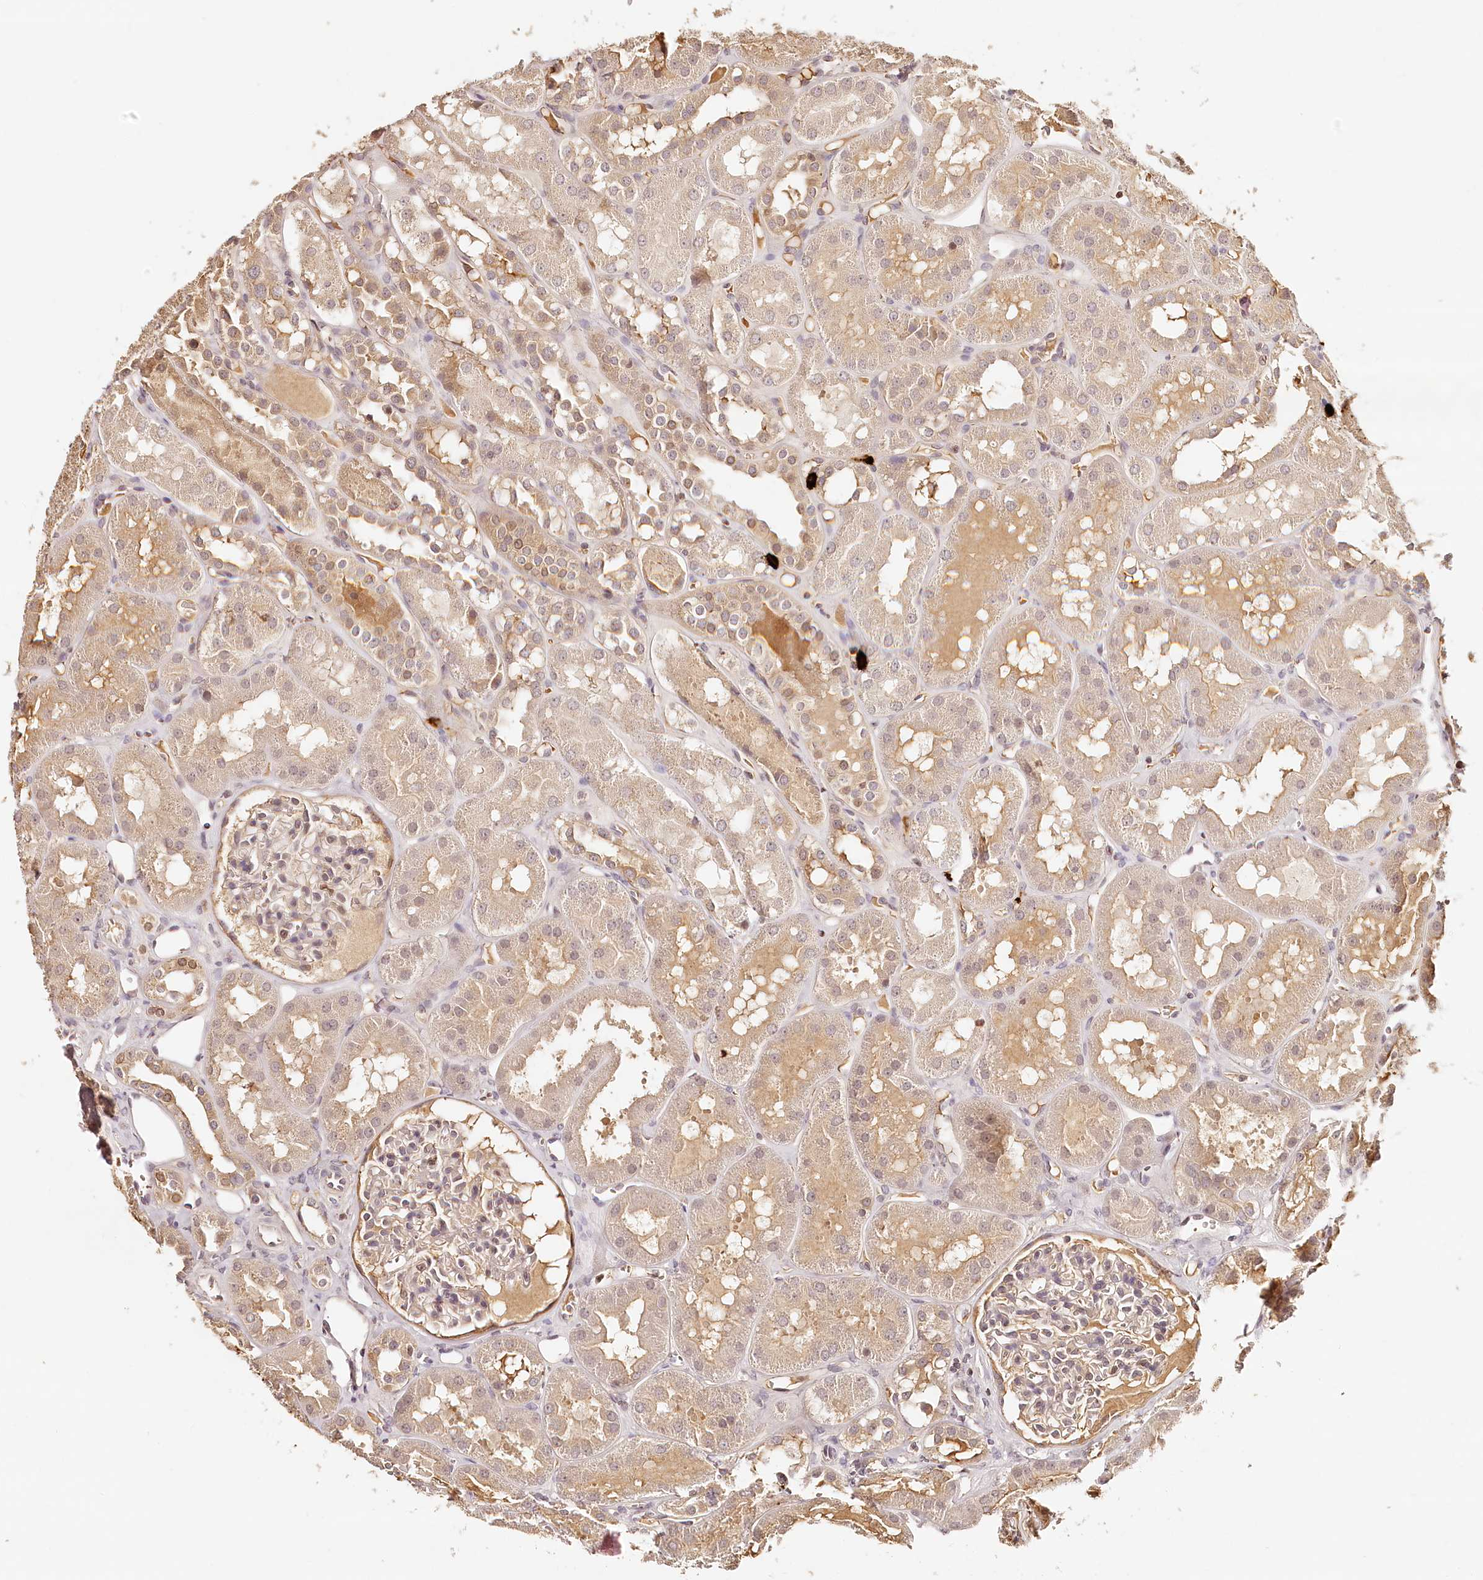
{"staining": {"intensity": "moderate", "quantity": "<25%", "location": "cytoplasmic/membranous,nuclear"}, "tissue": "kidney", "cell_type": "Cells in glomeruli", "image_type": "normal", "snomed": [{"axis": "morphology", "description": "Normal tissue, NOS"}, {"axis": "topography", "description": "Kidney"}], "caption": "Protein expression analysis of unremarkable human kidney reveals moderate cytoplasmic/membranous,nuclear expression in approximately <25% of cells in glomeruli. (Brightfield microscopy of DAB IHC at high magnification).", "gene": "SYNGR1", "patient": {"sex": "male", "age": 16}}